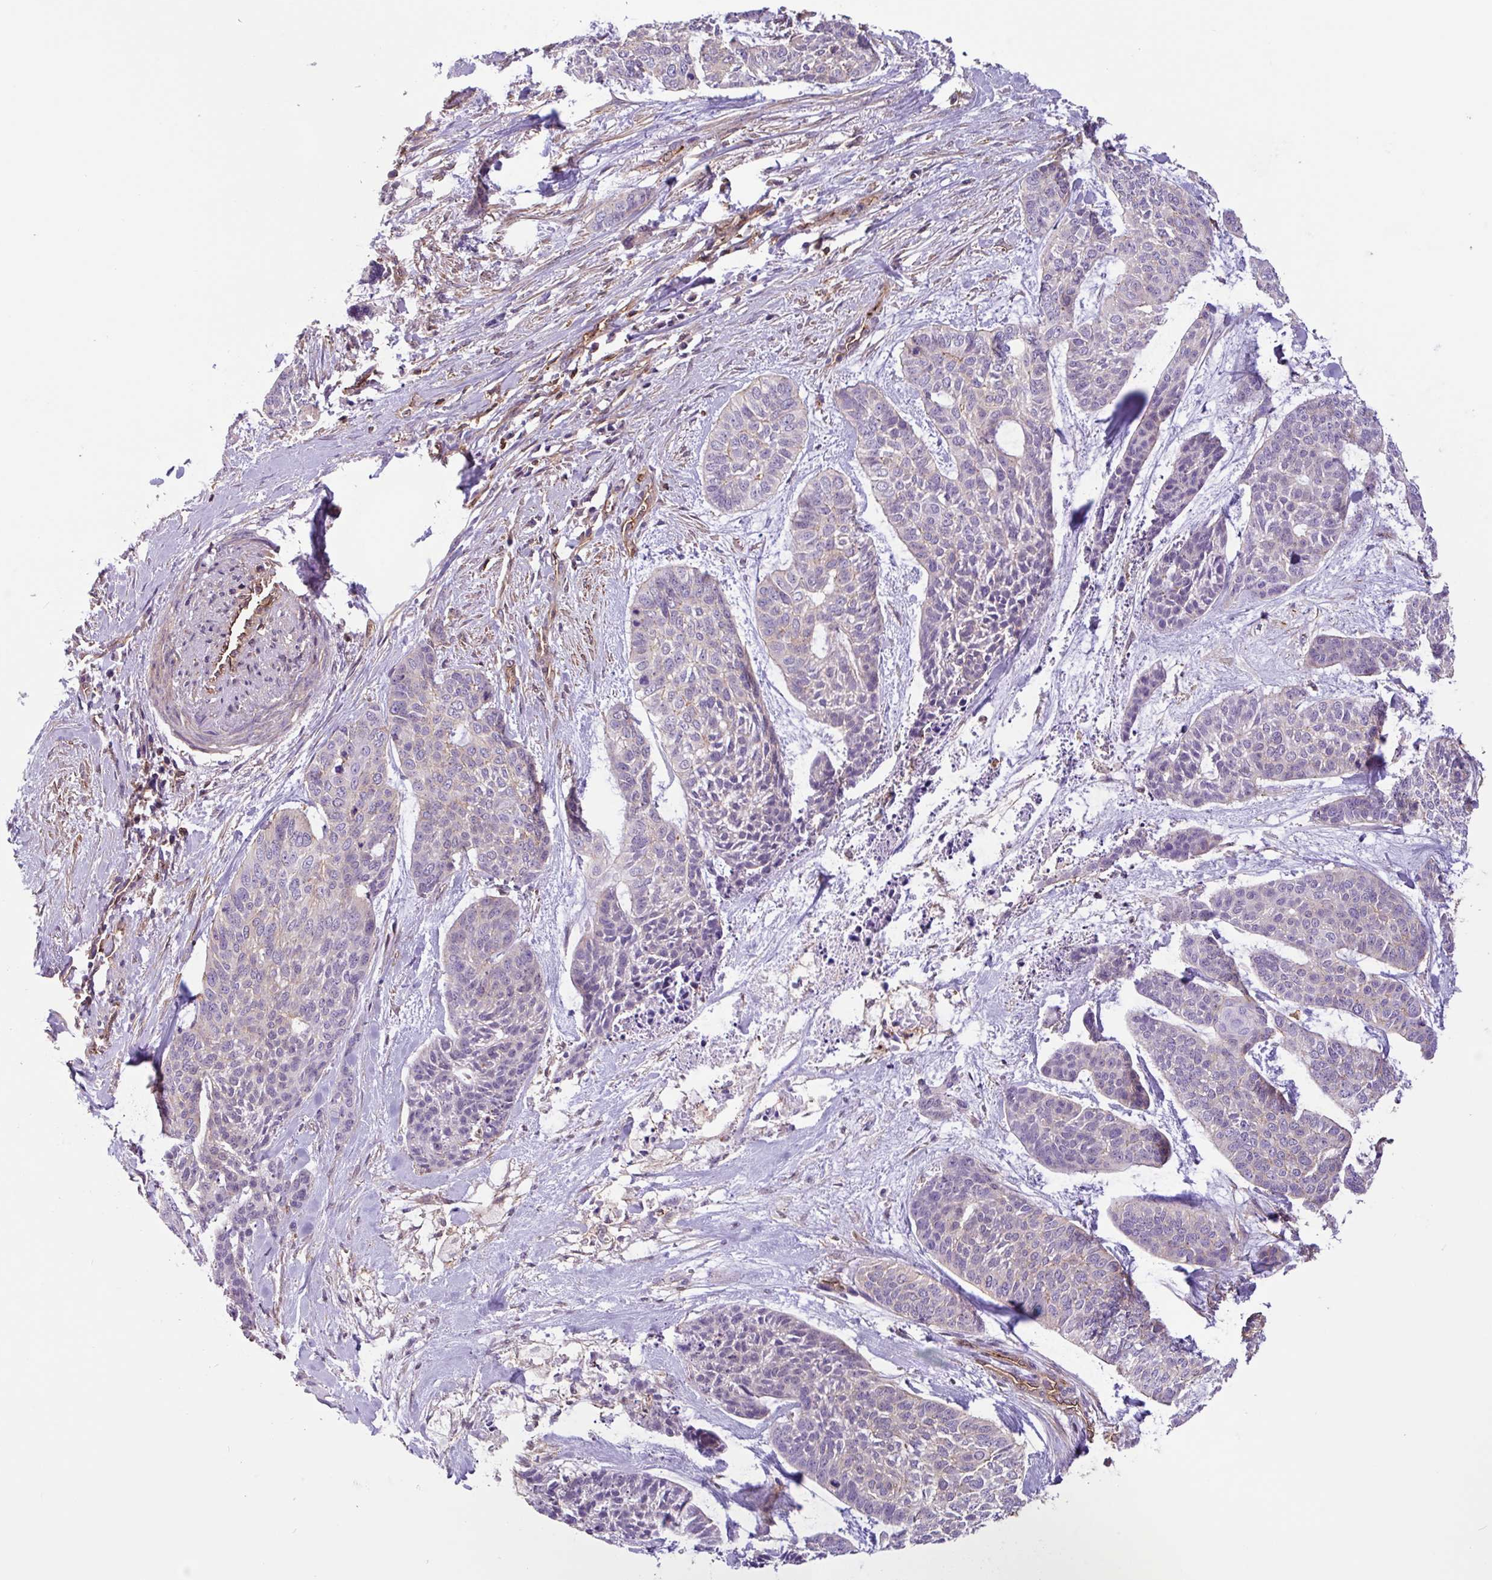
{"staining": {"intensity": "negative", "quantity": "none", "location": "none"}, "tissue": "skin cancer", "cell_type": "Tumor cells", "image_type": "cancer", "snomed": [{"axis": "morphology", "description": "Basal cell carcinoma"}, {"axis": "topography", "description": "Skin"}], "caption": "Immunohistochemistry (IHC) histopathology image of neoplastic tissue: human skin basal cell carcinoma stained with DAB (3,3'-diaminobenzidine) shows no significant protein staining in tumor cells.", "gene": "PPP1R18", "patient": {"sex": "female", "age": 64}}